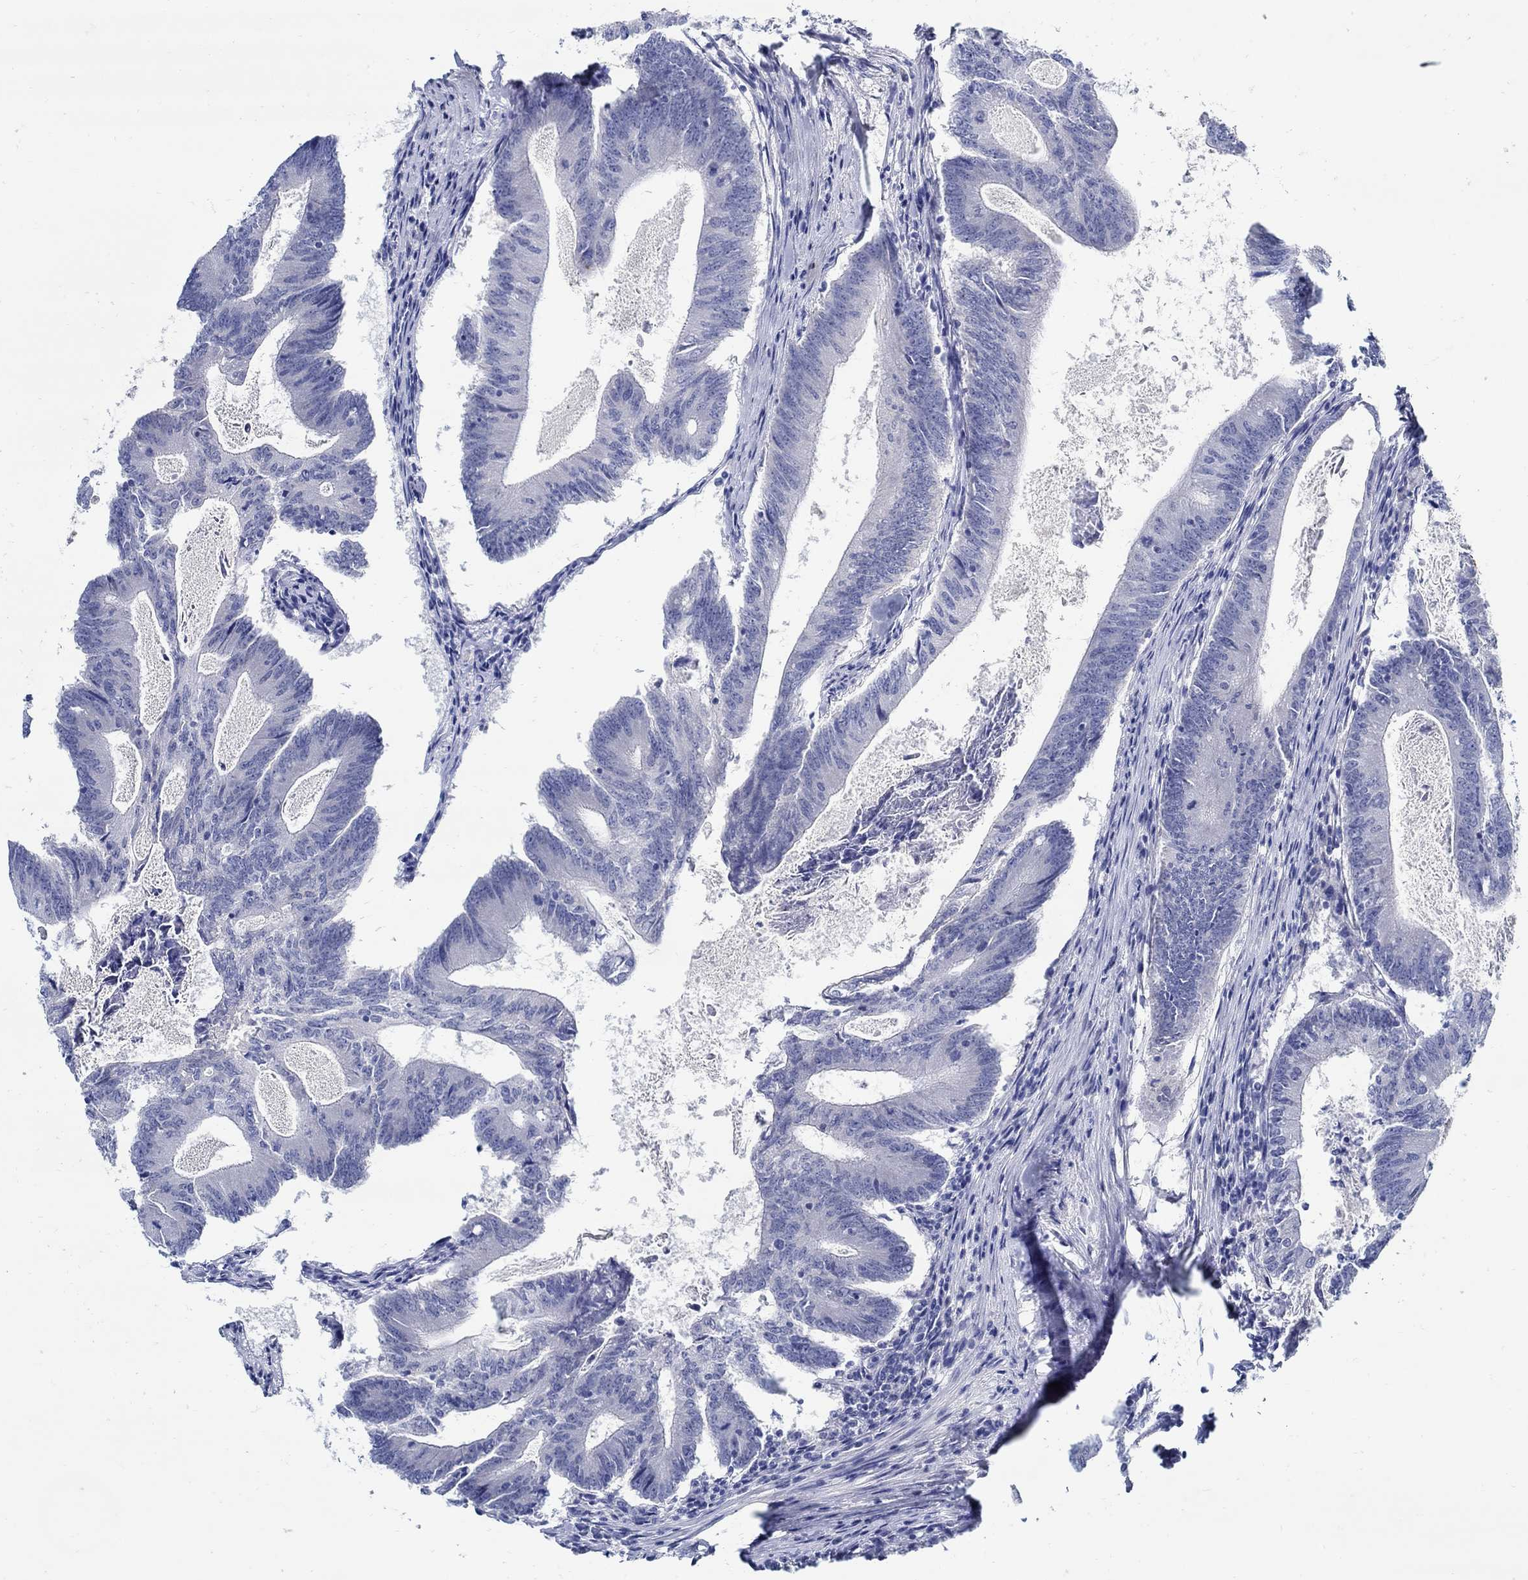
{"staining": {"intensity": "negative", "quantity": "none", "location": "none"}, "tissue": "colorectal cancer", "cell_type": "Tumor cells", "image_type": "cancer", "snomed": [{"axis": "morphology", "description": "Adenocarcinoma, NOS"}, {"axis": "topography", "description": "Colon"}], "caption": "IHC photomicrograph of adenocarcinoma (colorectal) stained for a protein (brown), which demonstrates no expression in tumor cells. (DAB IHC visualized using brightfield microscopy, high magnification).", "gene": "PAX9", "patient": {"sex": "female", "age": 70}}